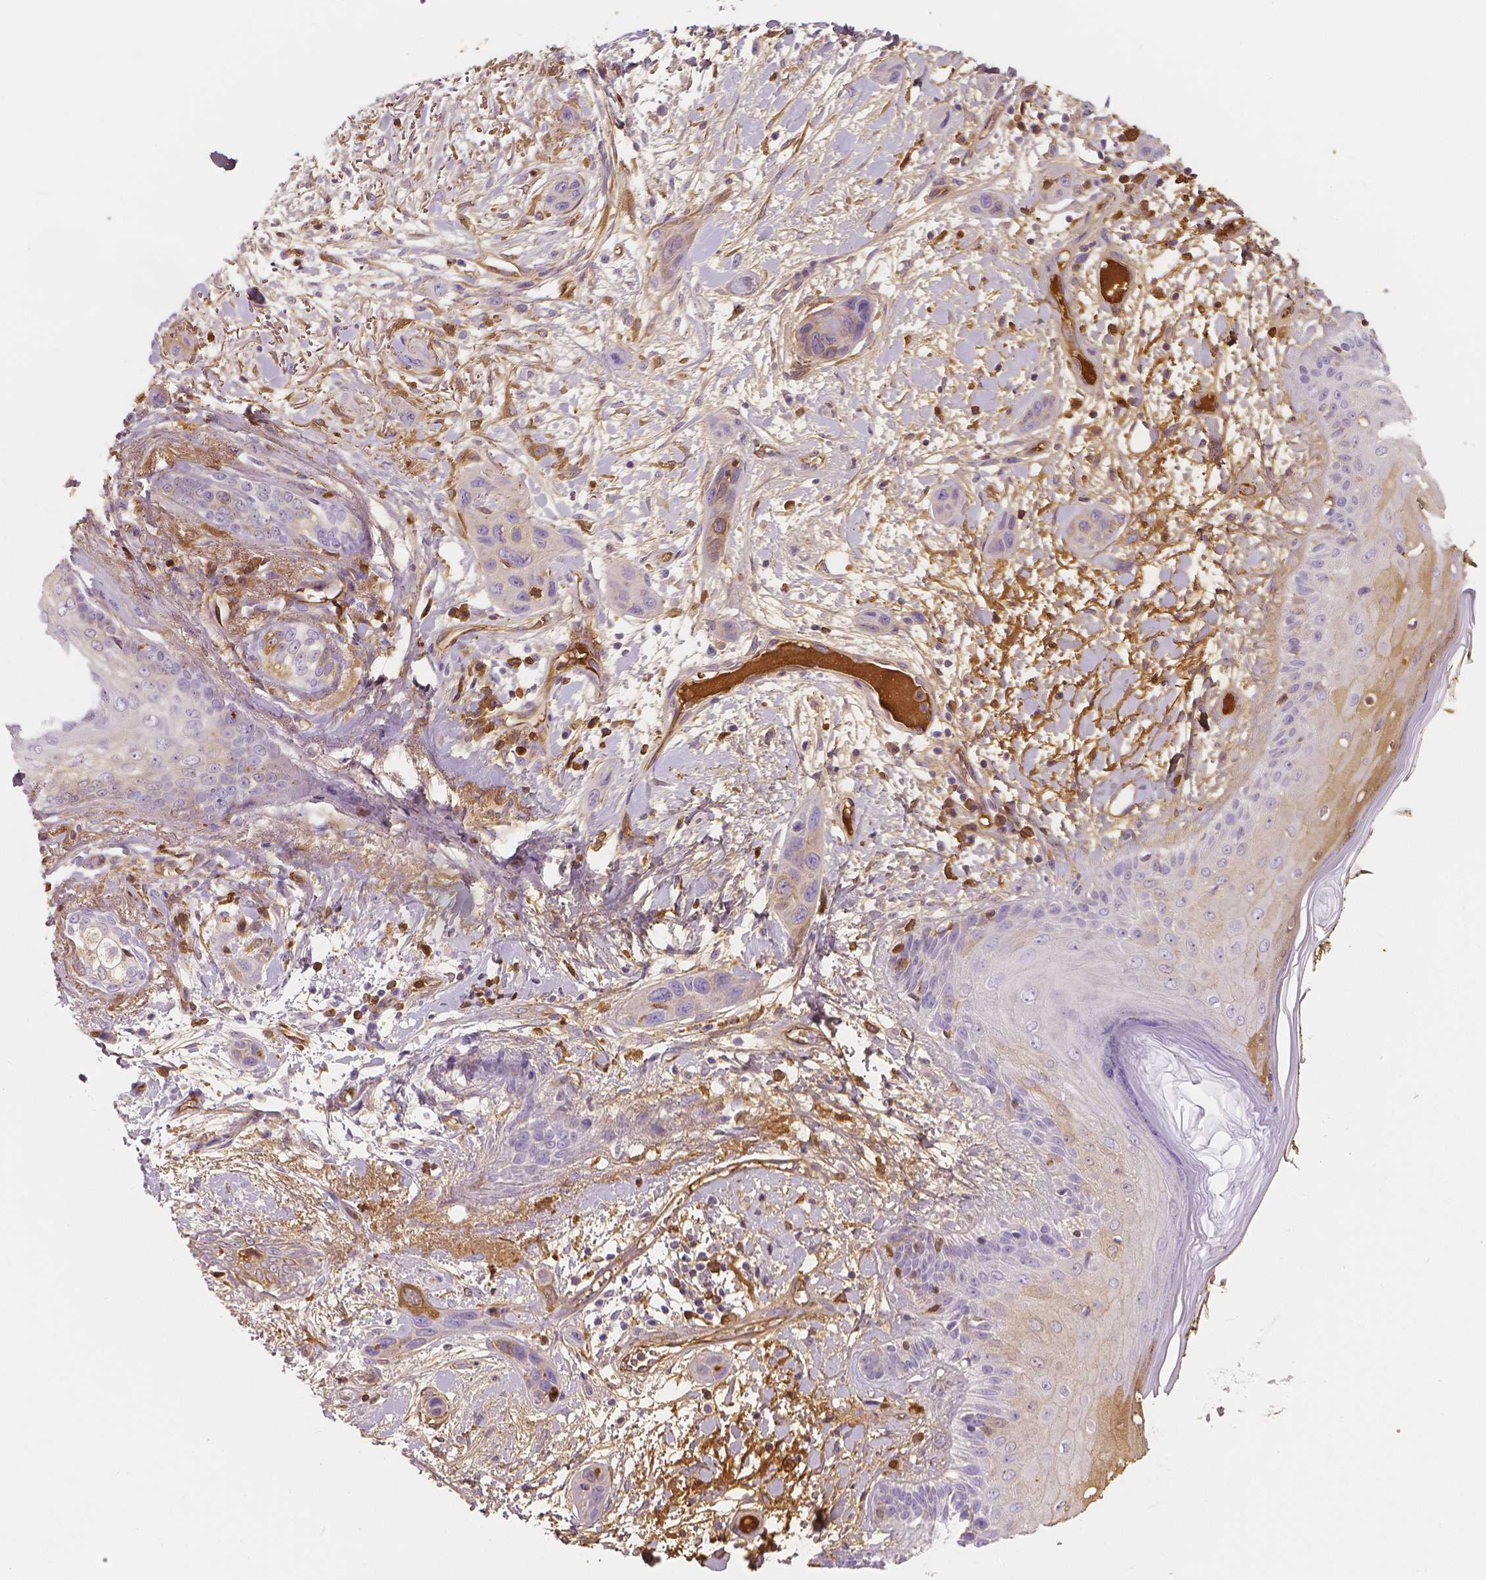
{"staining": {"intensity": "negative", "quantity": "none", "location": "none"}, "tissue": "skin cancer", "cell_type": "Tumor cells", "image_type": "cancer", "snomed": [{"axis": "morphology", "description": "Squamous cell carcinoma, NOS"}, {"axis": "topography", "description": "Skin"}], "caption": "Immunohistochemistry of human skin cancer exhibits no positivity in tumor cells. (Brightfield microscopy of DAB (3,3'-diaminobenzidine) immunohistochemistry at high magnification).", "gene": "APOA4", "patient": {"sex": "male", "age": 79}}